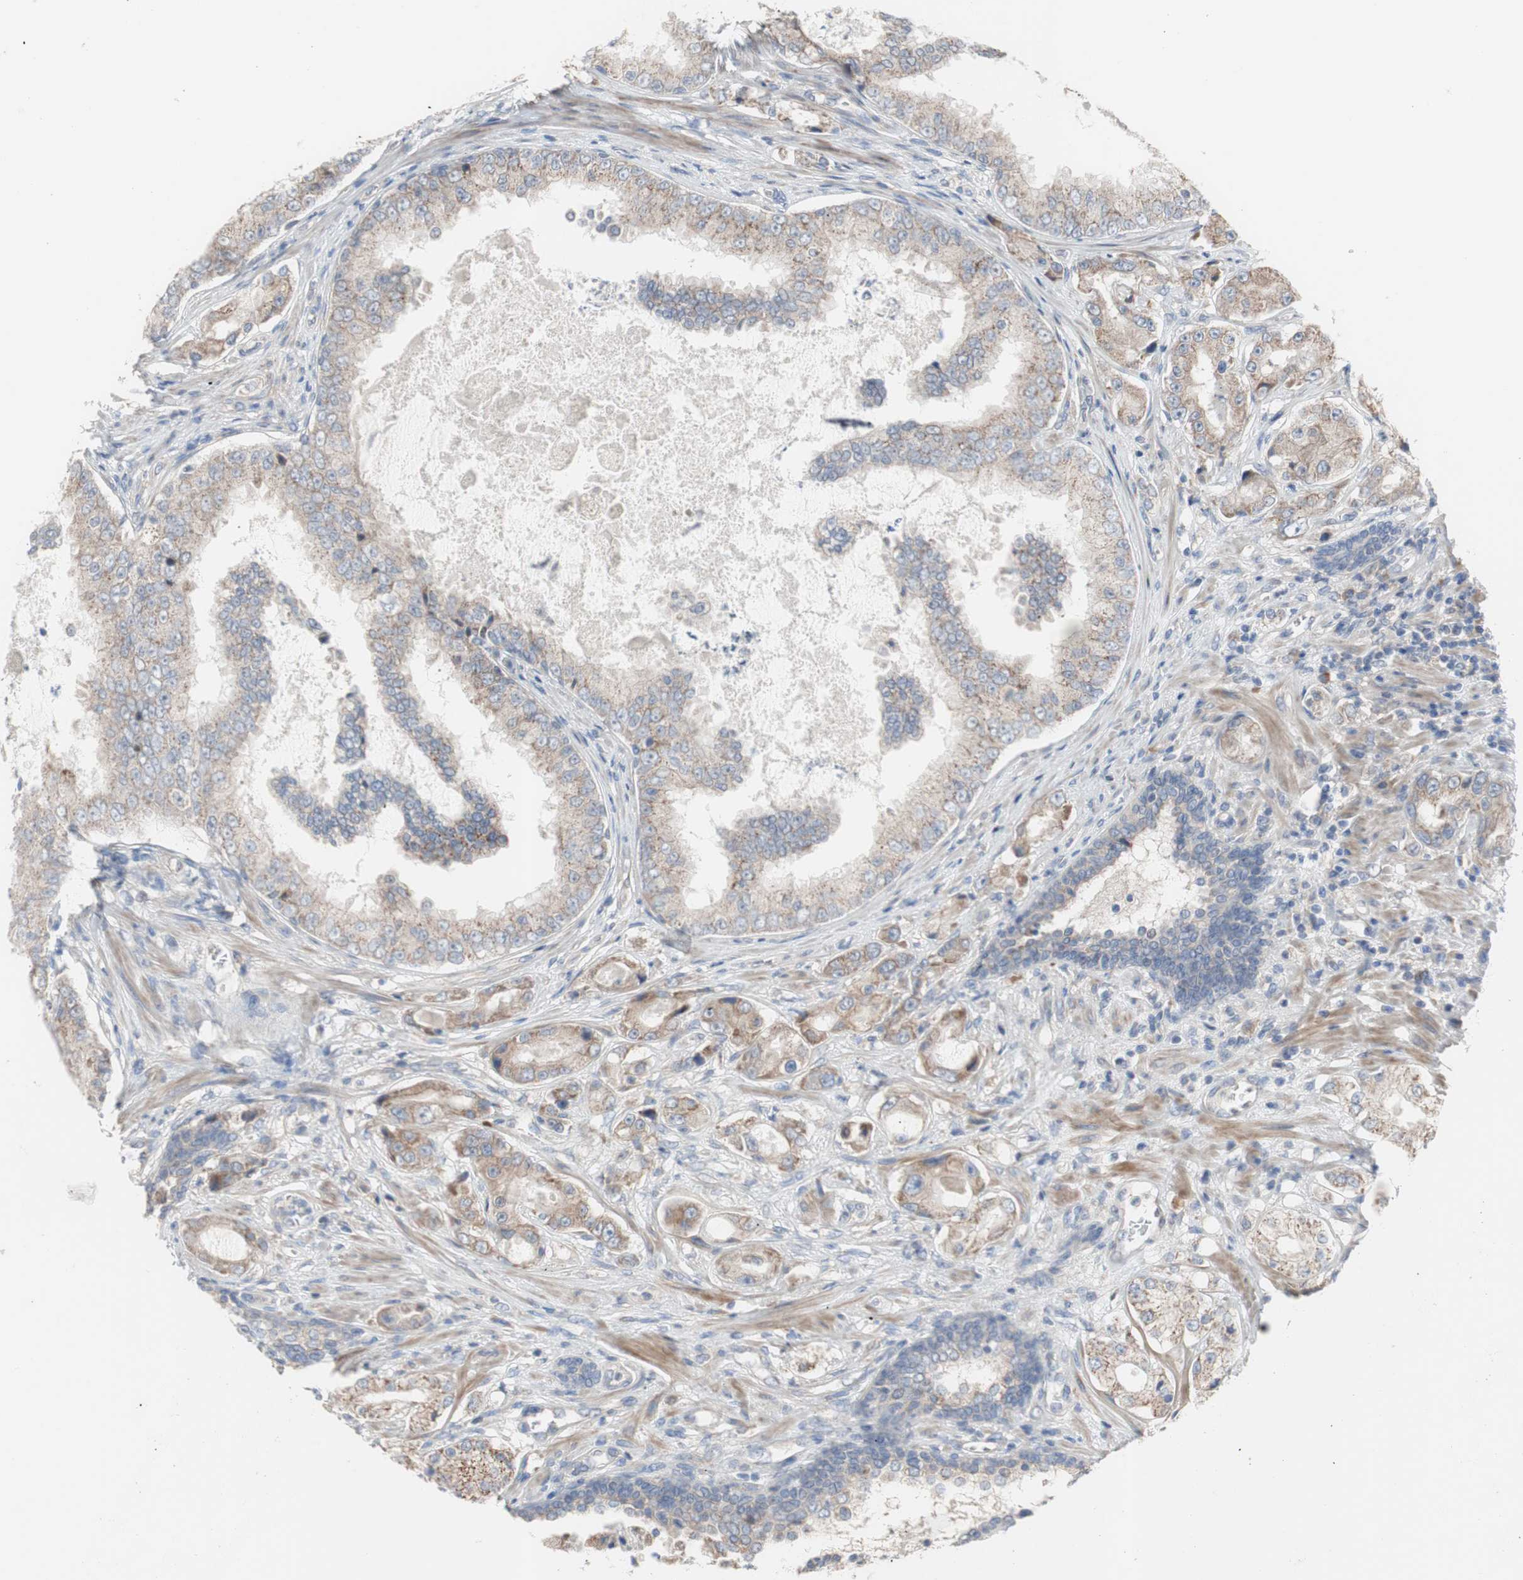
{"staining": {"intensity": "moderate", "quantity": ">75%", "location": "cytoplasmic/membranous"}, "tissue": "prostate cancer", "cell_type": "Tumor cells", "image_type": "cancer", "snomed": [{"axis": "morphology", "description": "Adenocarcinoma, High grade"}, {"axis": "topography", "description": "Prostate"}], "caption": "High-grade adenocarcinoma (prostate) was stained to show a protein in brown. There is medium levels of moderate cytoplasmic/membranous expression in about >75% of tumor cells.", "gene": "TTC14", "patient": {"sex": "male", "age": 73}}